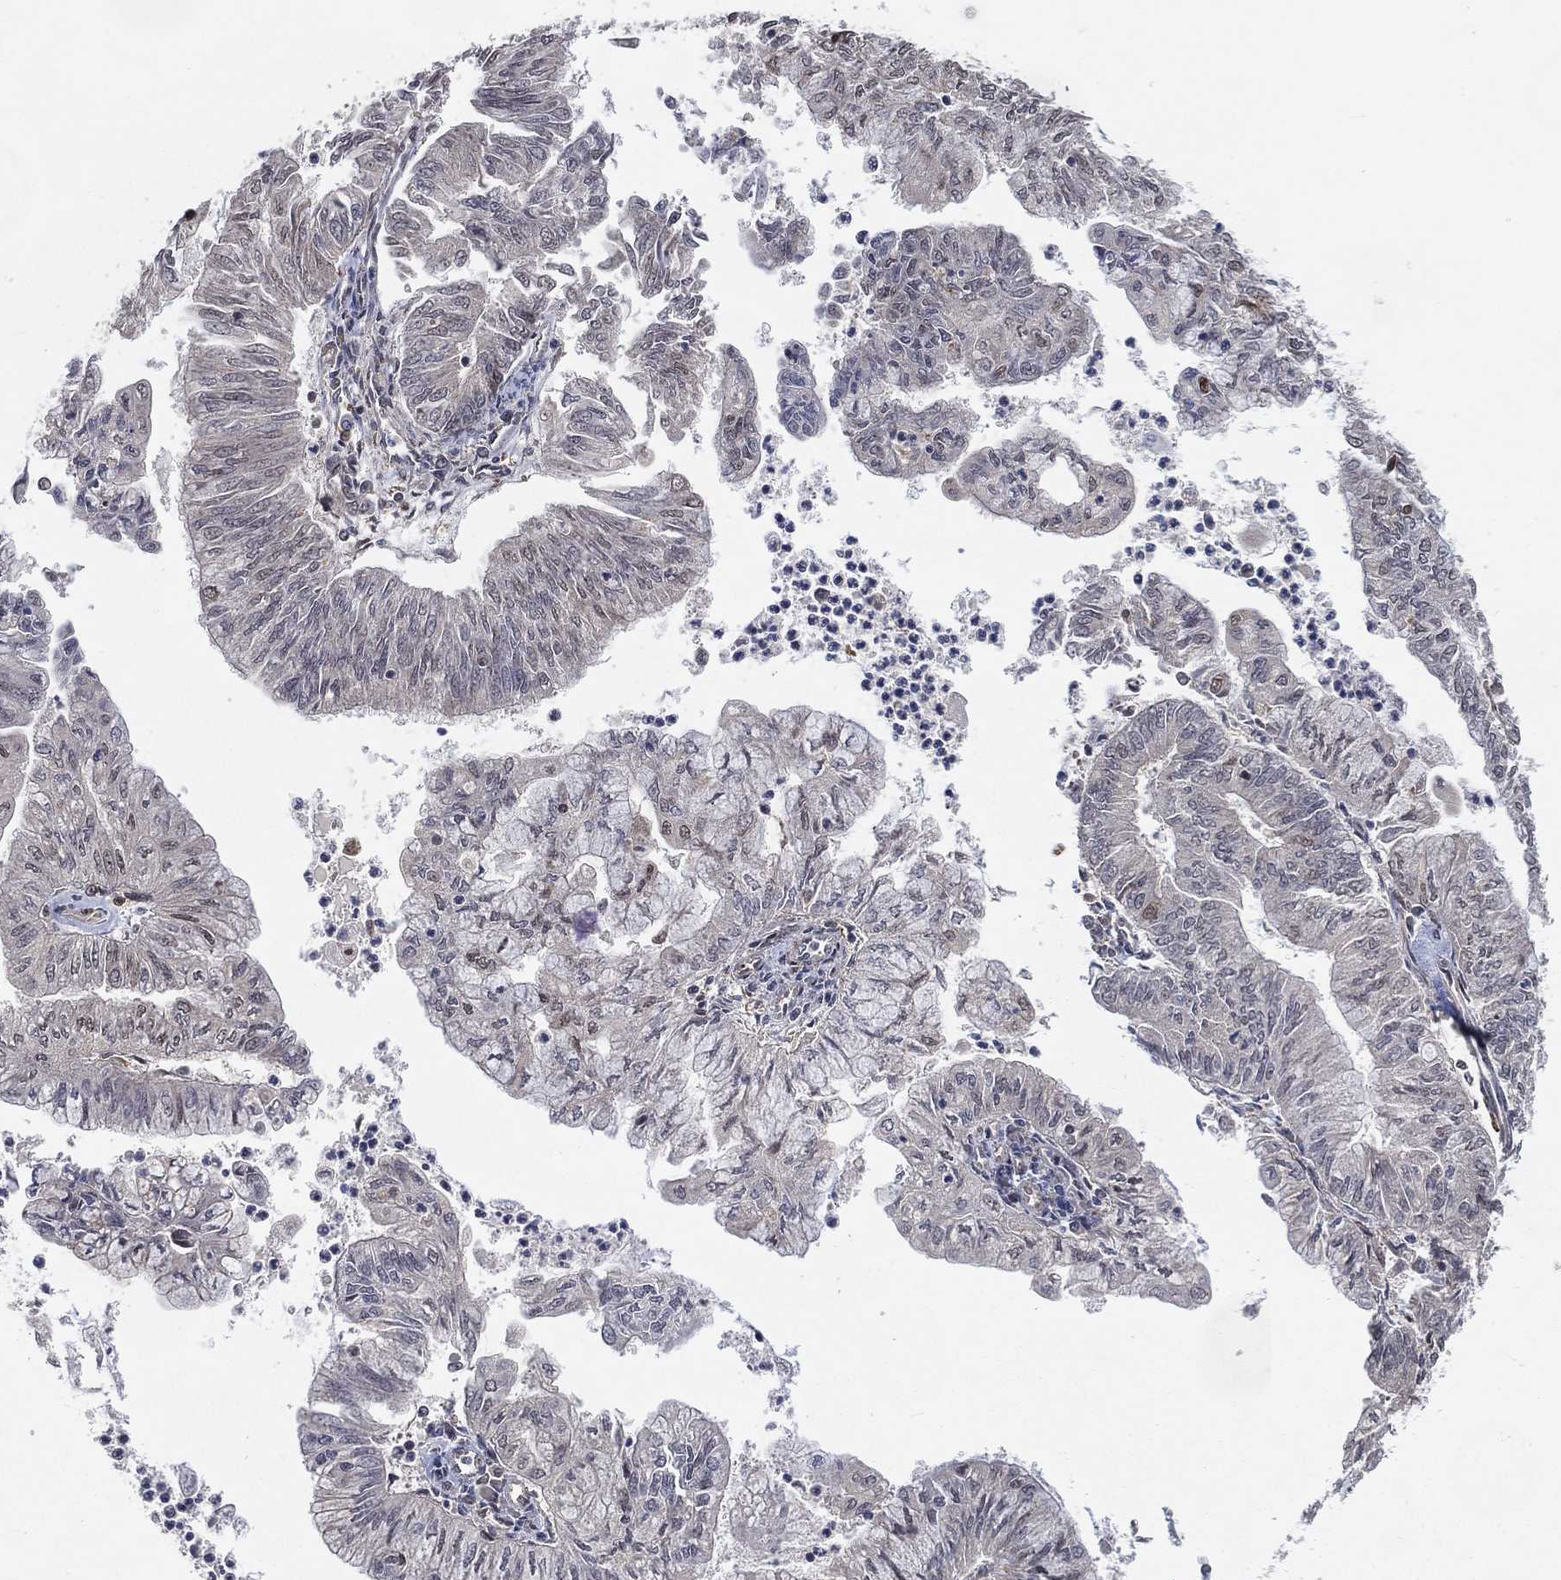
{"staining": {"intensity": "negative", "quantity": "none", "location": "none"}, "tissue": "endometrial cancer", "cell_type": "Tumor cells", "image_type": "cancer", "snomed": [{"axis": "morphology", "description": "Adenocarcinoma, NOS"}, {"axis": "topography", "description": "Endometrium"}], "caption": "A high-resolution photomicrograph shows immunohistochemistry (IHC) staining of endometrial cancer, which exhibits no significant expression in tumor cells.", "gene": "WDR26", "patient": {"sex": "female", "age": 59}}